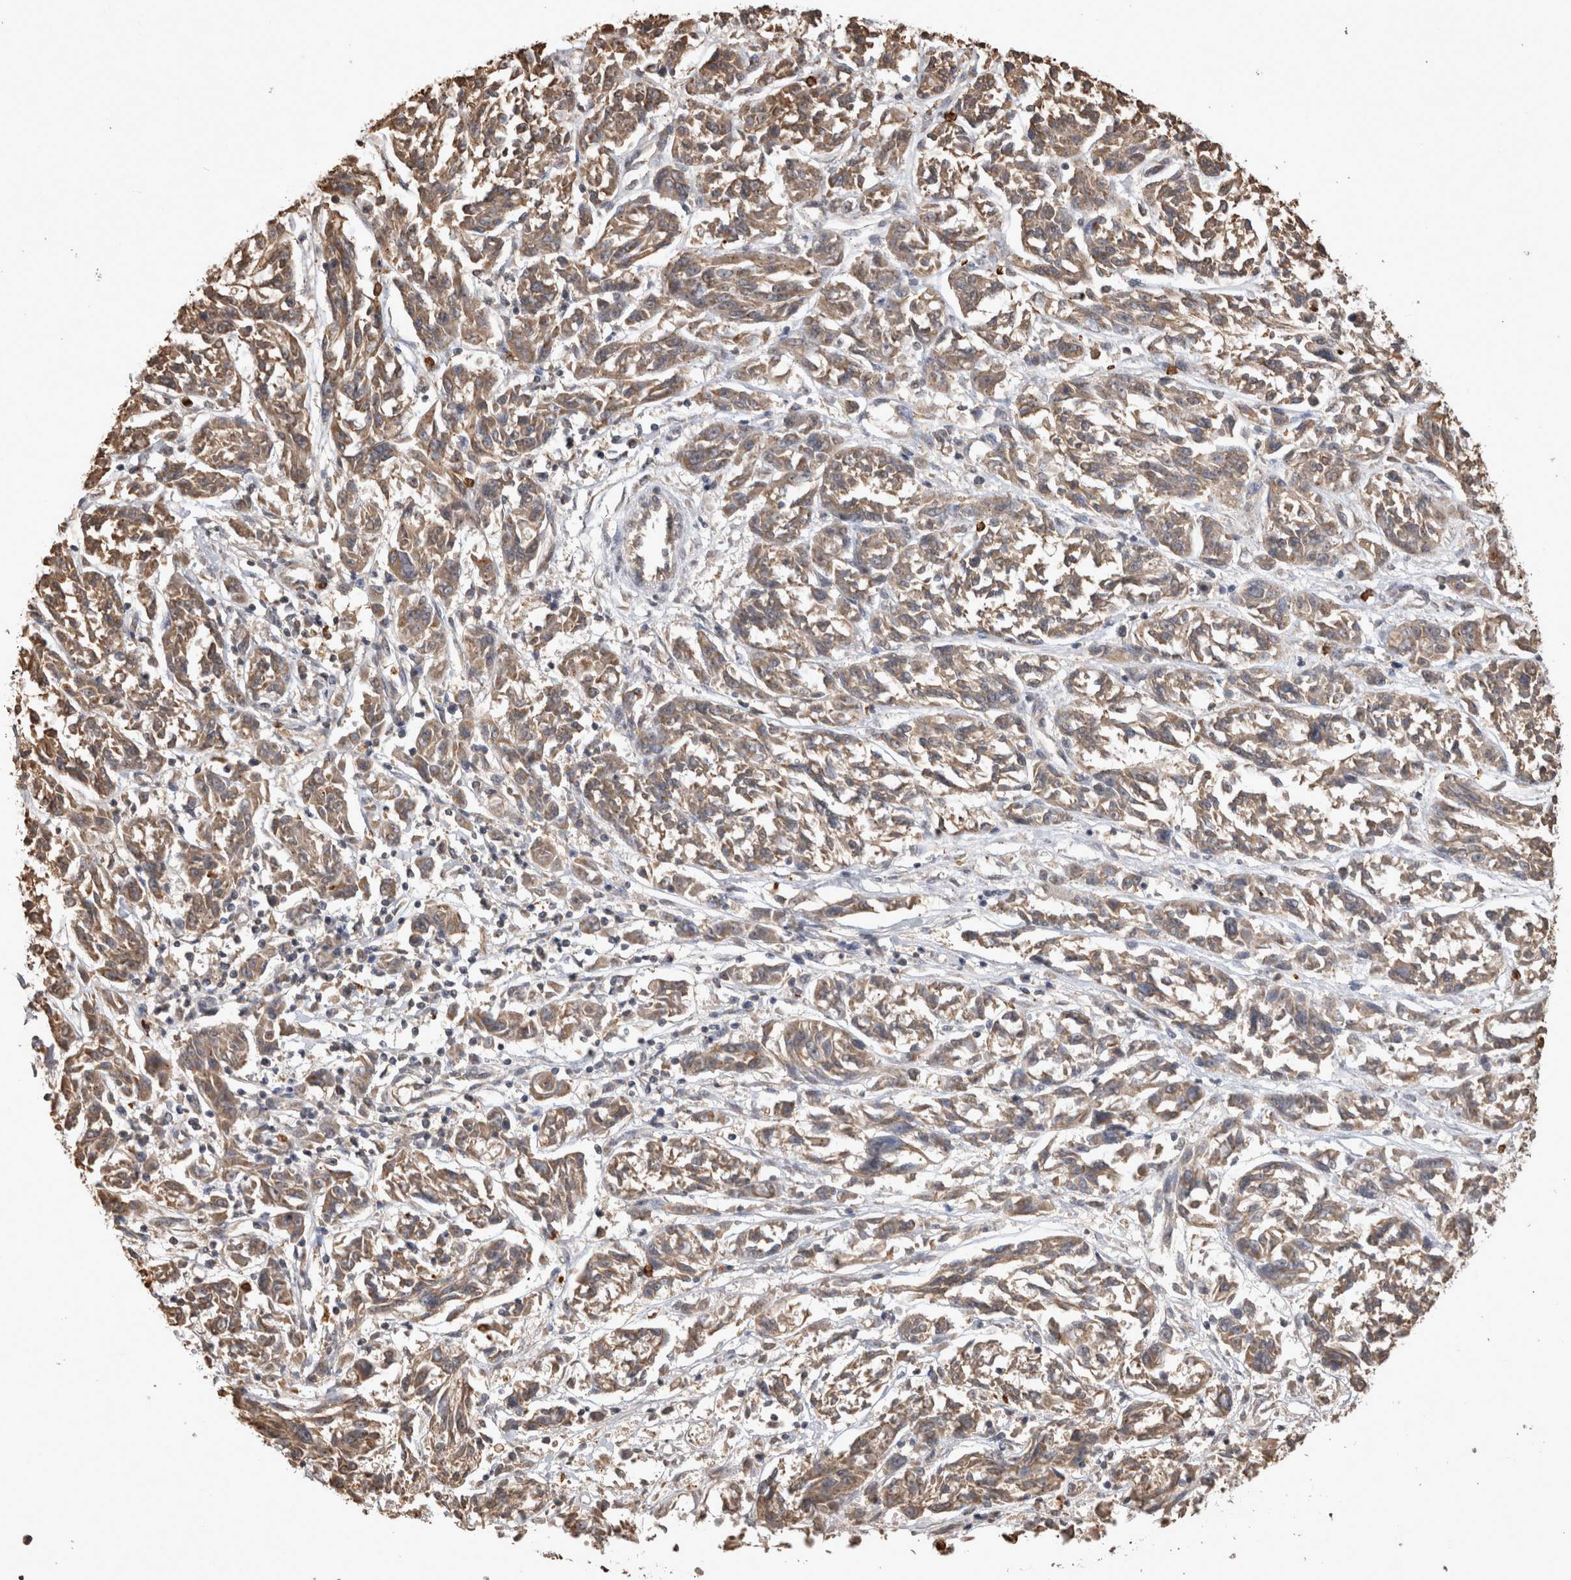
{"staining": {"intensity": "moderate", "quantity": ">75%", "location": "cytoplasmic/membranous"}, "tissue": "melanoma", "cell_type": "Tumor cells", "image_type": "cancer", "snomed": [{"axis": "morphology", "description": "Malignant melanoma, NOS"}, {"axis": "topography", "description": "Skin"}], "caption": "A brown stain shows moderate cytoplasmic/membranous expression of a protein in human melanoma tumor cells.", "gene": "SOCS5", "patient": {"sex": "male", "age": 53}}